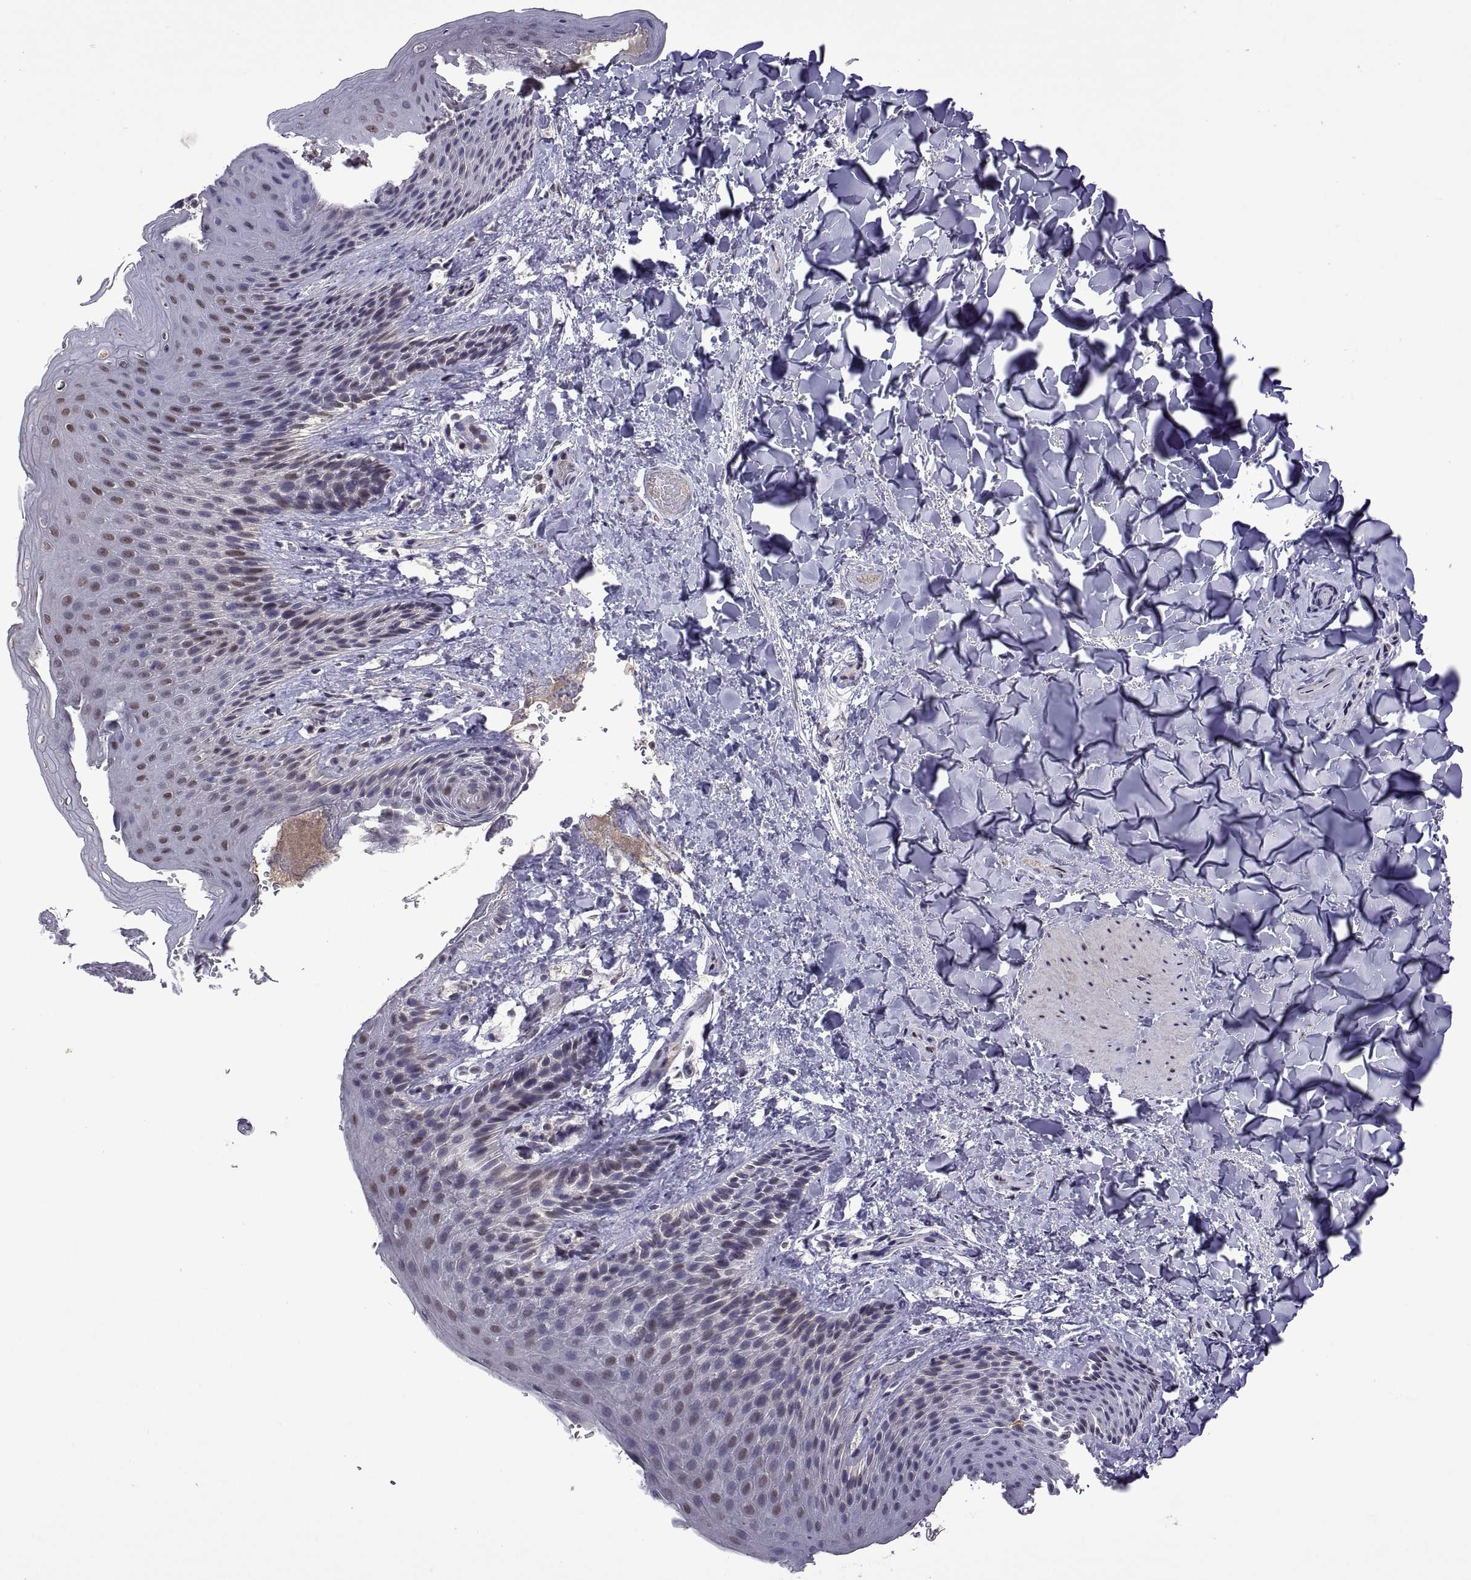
{"staining": {"intensity": "moderate", "quantity": ">75%", "location": "nuclear"}, "tissue": "skin", "cell_type": "Epidermal cells", "image_type": "normal", "snomed": [{"axis": "morphology", "description": "Normal tissue, NOS"}, {"axis": "topography", "description": "Anal"}], "caption": "This image exhibits immunohistochemistry (IHC) staining of normal skin, with medium moderate nuclear expression in approximately >75% of epidermal cells.", "gene": "NR4A1", "patient": {"sex": "male", "age": 36}}